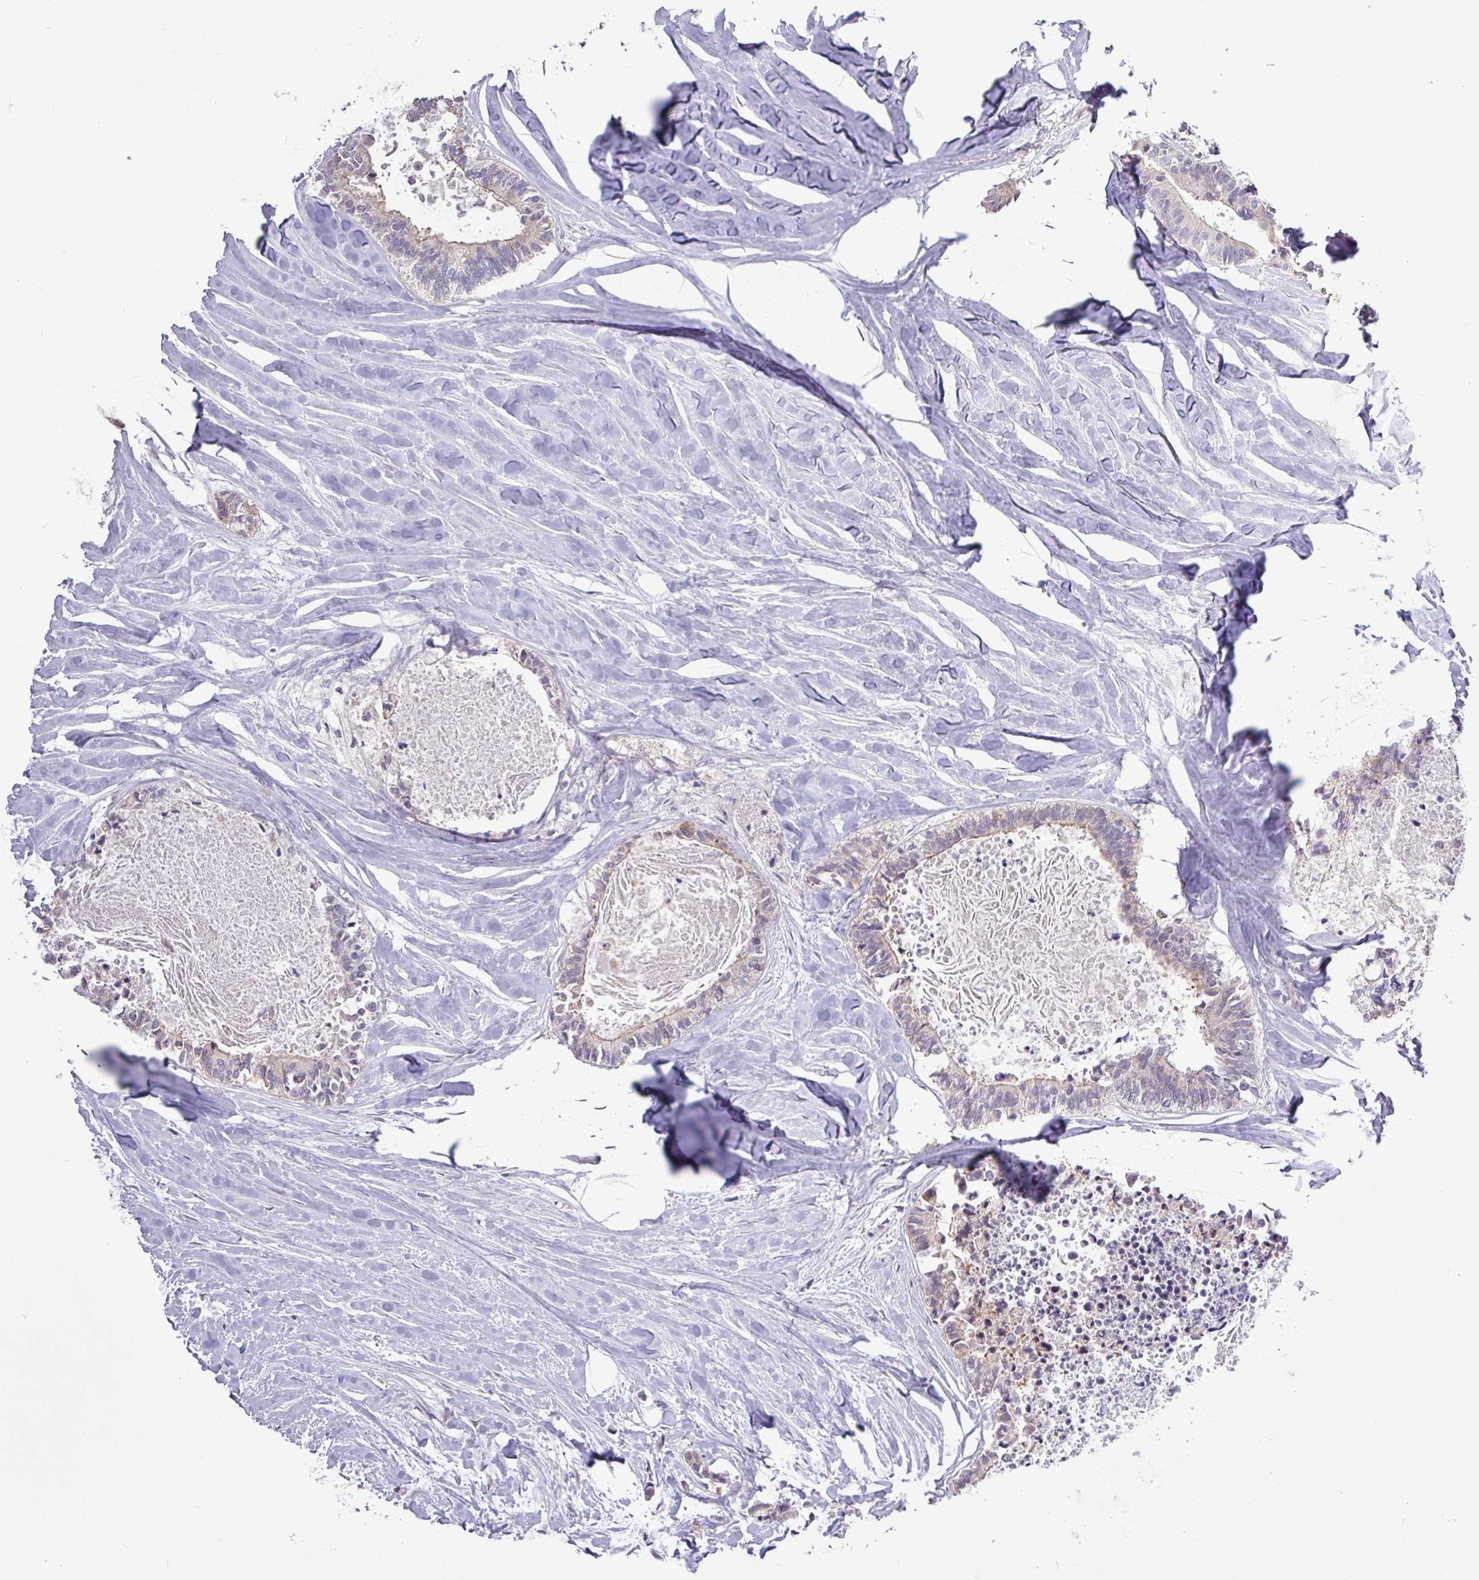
{"staining": {"intensity": "weak", "quantity": "<25%", "location": "cytoplasmic/membranous"}, "tissue": "colorectal cancer", "cell_type": "Tumor cells", "image_type": "cancer", "snomed": [{"axis": "morphology", "description": "Adenocarcinoma, NOS"}, {"axis": "topography", "description": "Colon"}, {"axis": "topography", "description": "Rectum"}], "caption": "Tumor cells show no significant protein expression in colorectal adenocarcinoma.", "gene": "RTL3", "patient": {"sex": "male", "age": 57}}